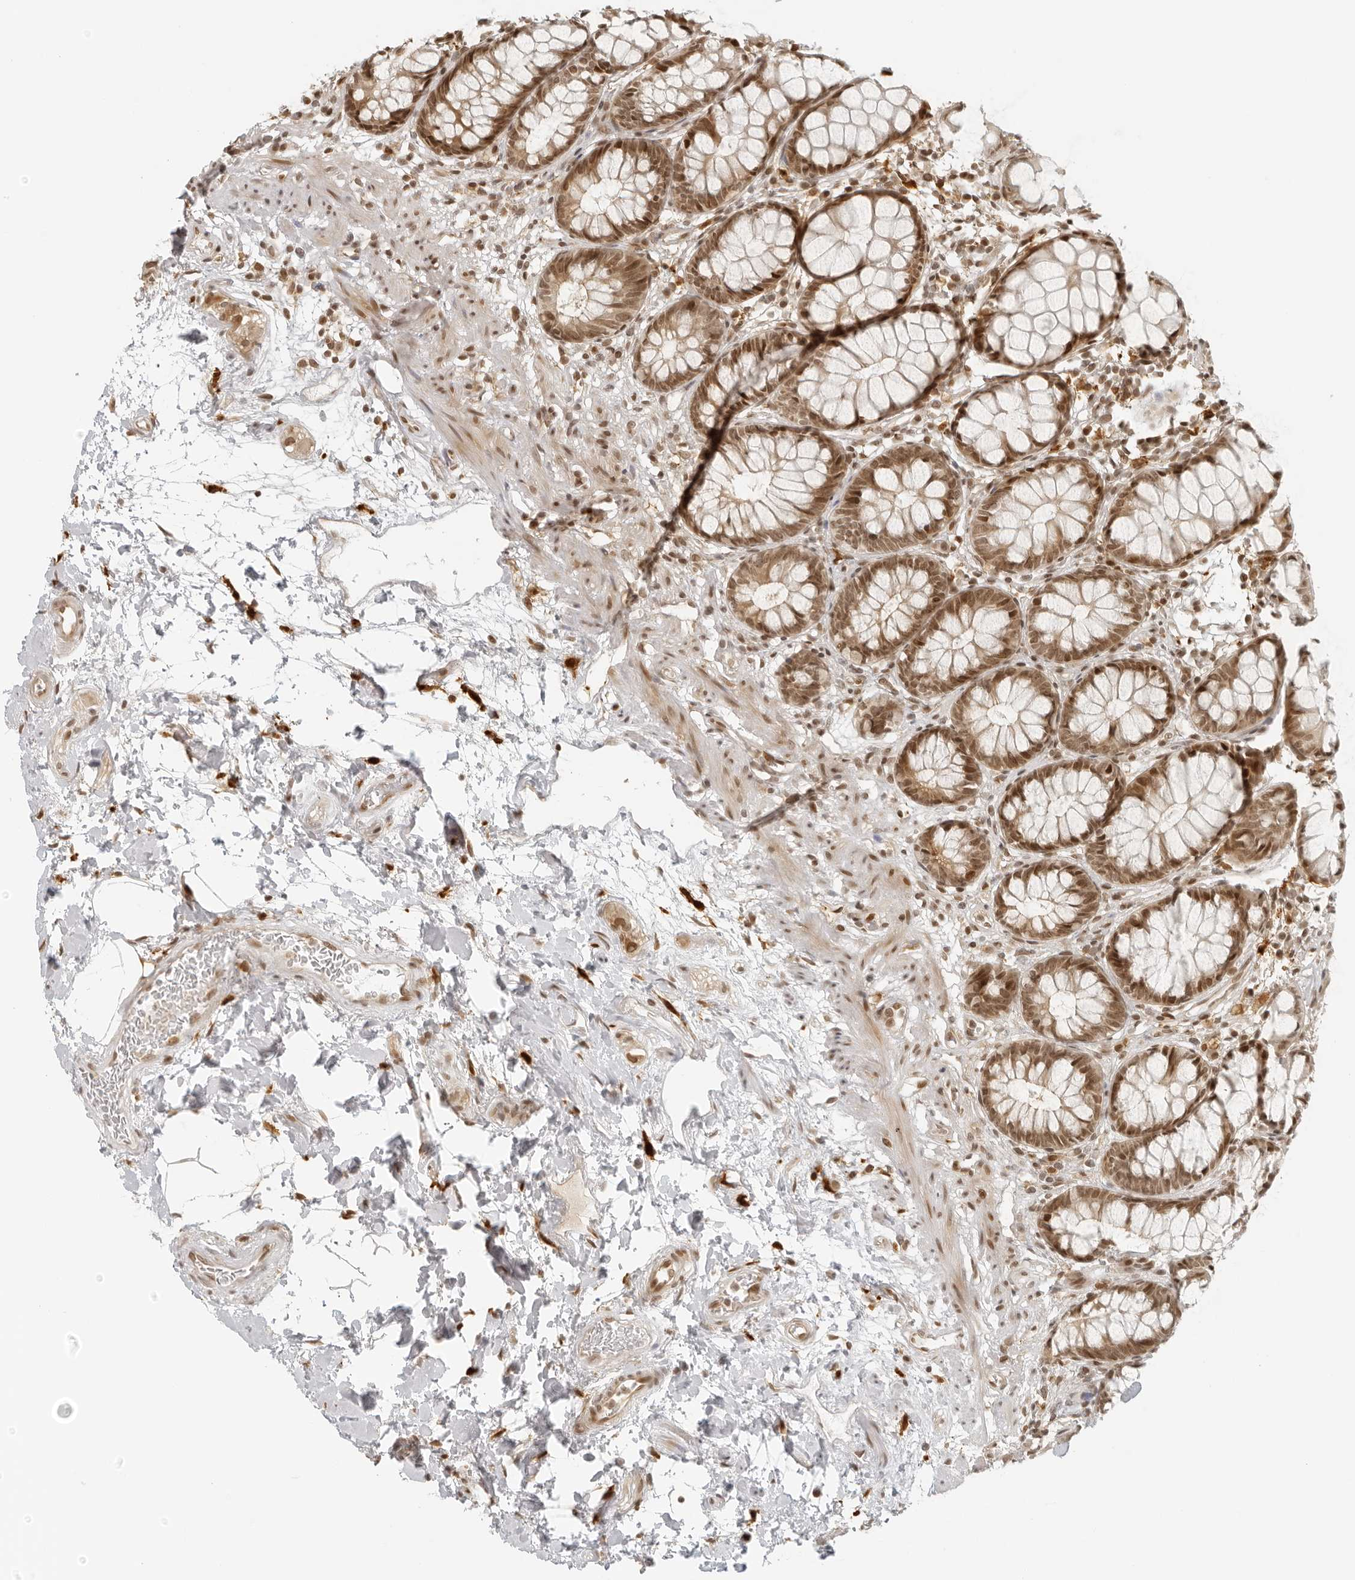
{"staining": {"intensity": "moderate", "quantity": ">75%", "location": "cytoplasmic/membranous,nuclear"}, "tissue": "rectum", "cell_type": "Glandular cells", "image_type": "normal", "snomed": [{"axis": "morphology", "description": "Normal tissue, NOS"}, {"axis": "topography", "description": "Rectum"}], "caption": "Immunohistochemistry (IHC) staining of benign rectum, which displays medium levels of moderate cytoplasmic/membranous,nuclear staining in about >75% of glandular cells indicating moderate cytoplasmic/membranous,nuclear protein positivity. The staining was performed using DAB (brown) for protein detection and nuclei were counterstained in hematoxylin (blue).", "gene": "ZNF407", "patient": {"sex": "male", "age": 64}}